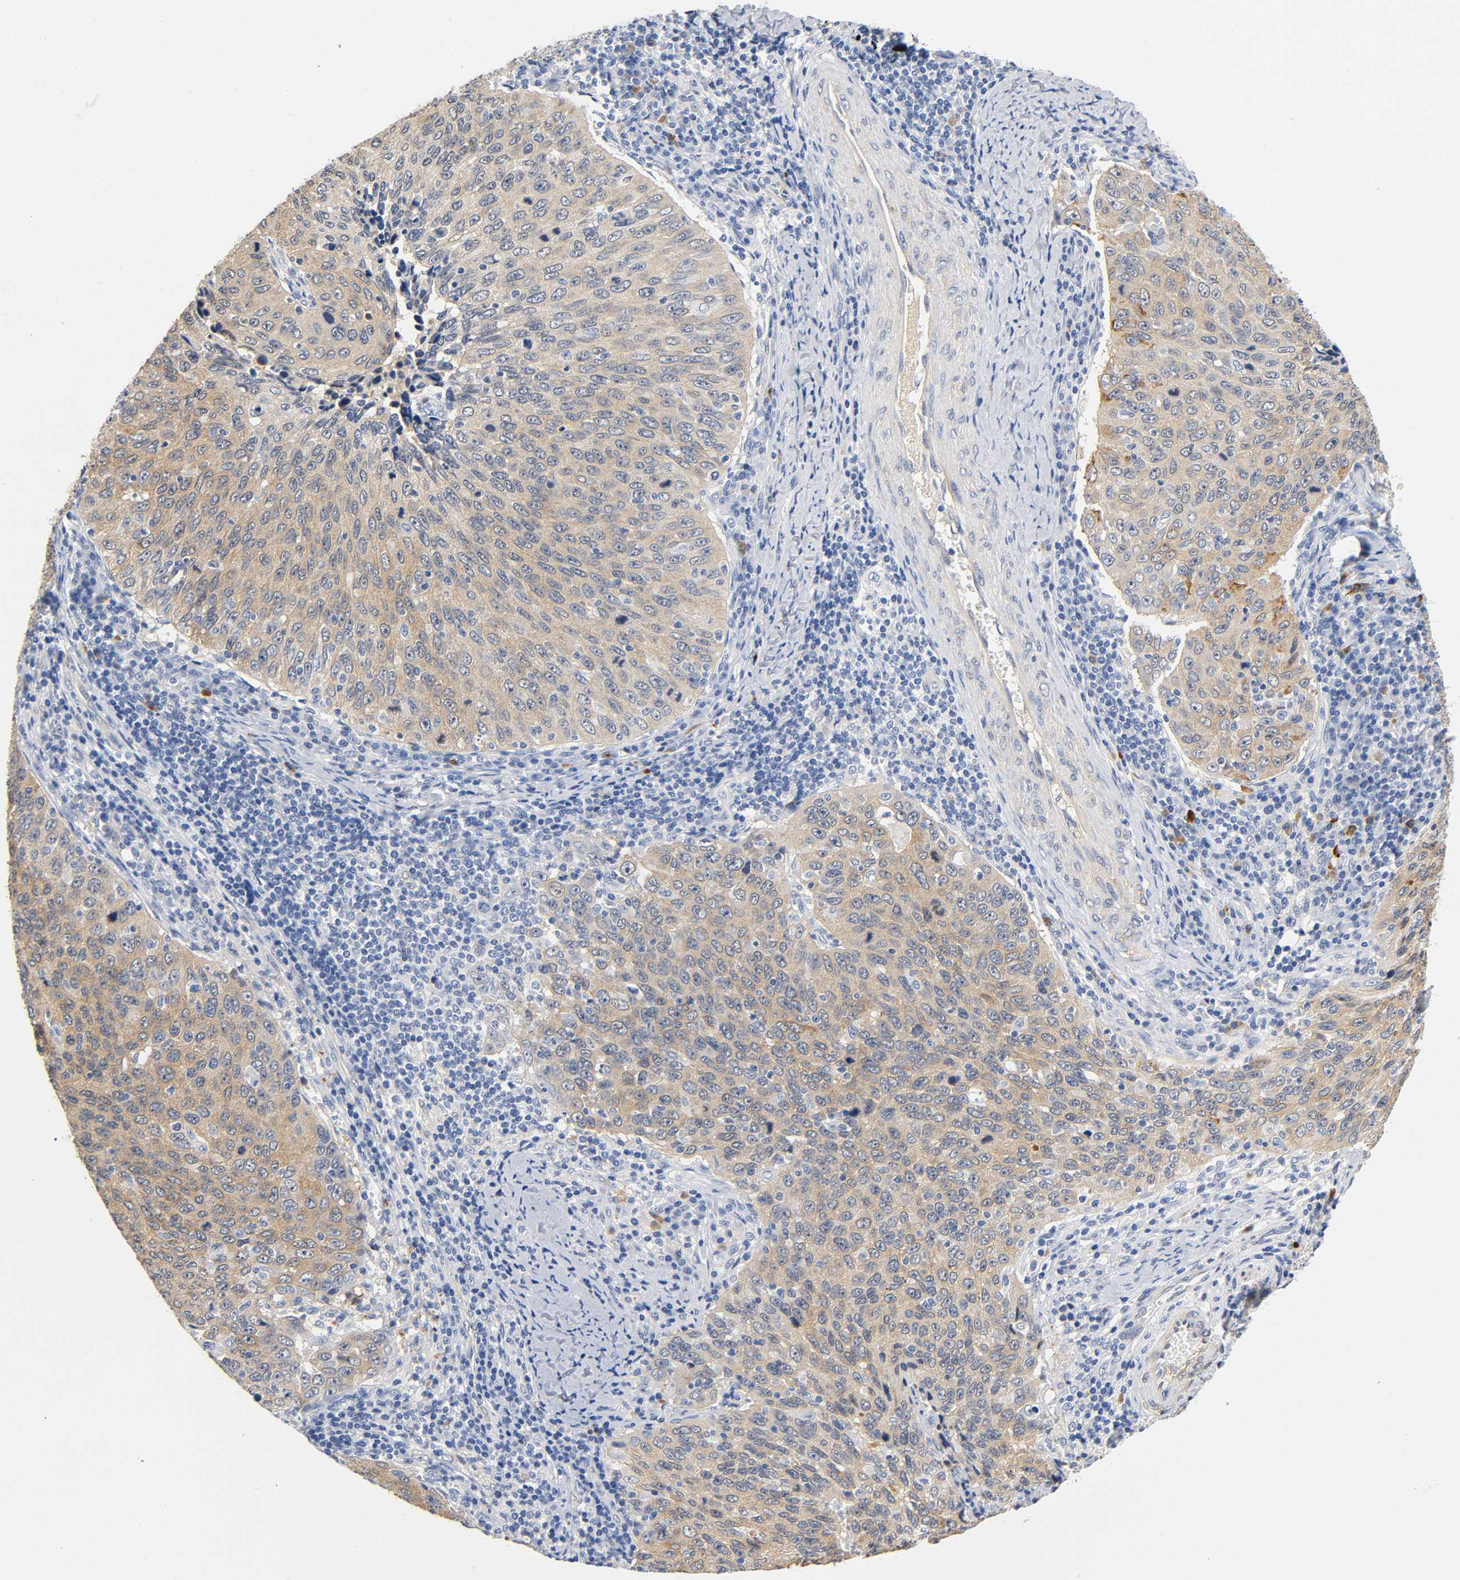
{"staining": {"intensity": "moderate", "quantity": ">75%", "location": "cytoplasmic/membranous"}, "tissue": "cervical cancer", "cell_type": "Tumor cells", "image_type": "cancer", "snomed": [{"axis": "morphology", "description": "Squamous cell carcinoma, NOS"}, {"axis": "topography", "description": "Cervix"}], "caption": "A micrograph of human squamous cell carcinoma (cervical) stained for a protein reveals moderate cytoplasmic/membranous brown staining in tumor cells.", "gene": "TNC", "patient": {"sex": "female", "age": 53}}